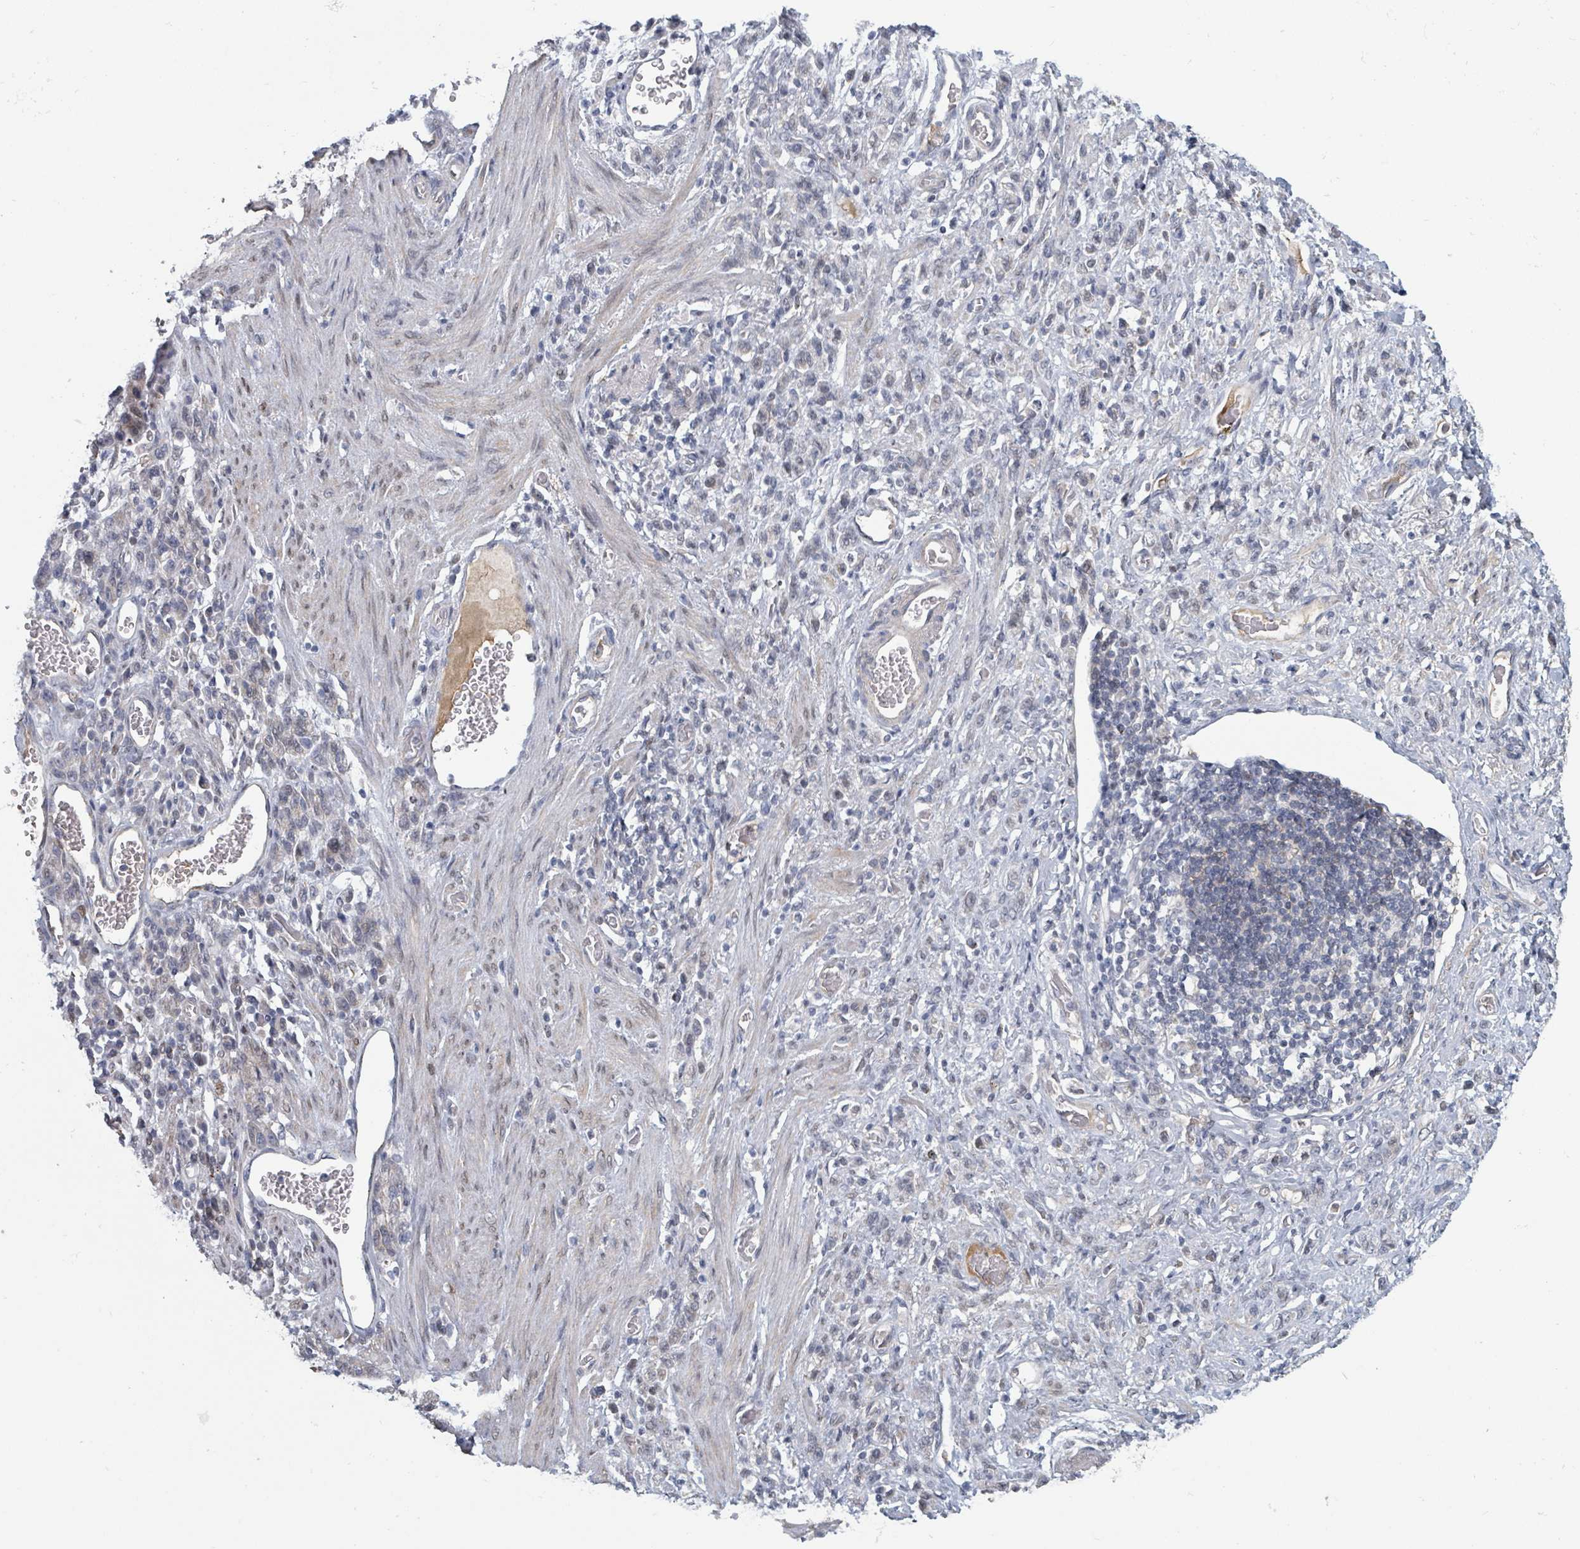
{"staining": {"intensity": "negative", "quantity": "none", "location": "none"}, "tissue": "stomach cancer", "cell_type": "Tumor cells", "image_type": "cancer", "snomed": [{"axis": "morphology", "description": "Adenocarcinoma, NOS"}, {"axis": "topography", "description": "Stomach"}], "caption": "Adenocarcinoma (stomach) stained for a protein using immunohistochemistry demonstrates no staining tumor cells.", "gene": "GABBR1", "patient": {"sex": "male", "age": 77}}